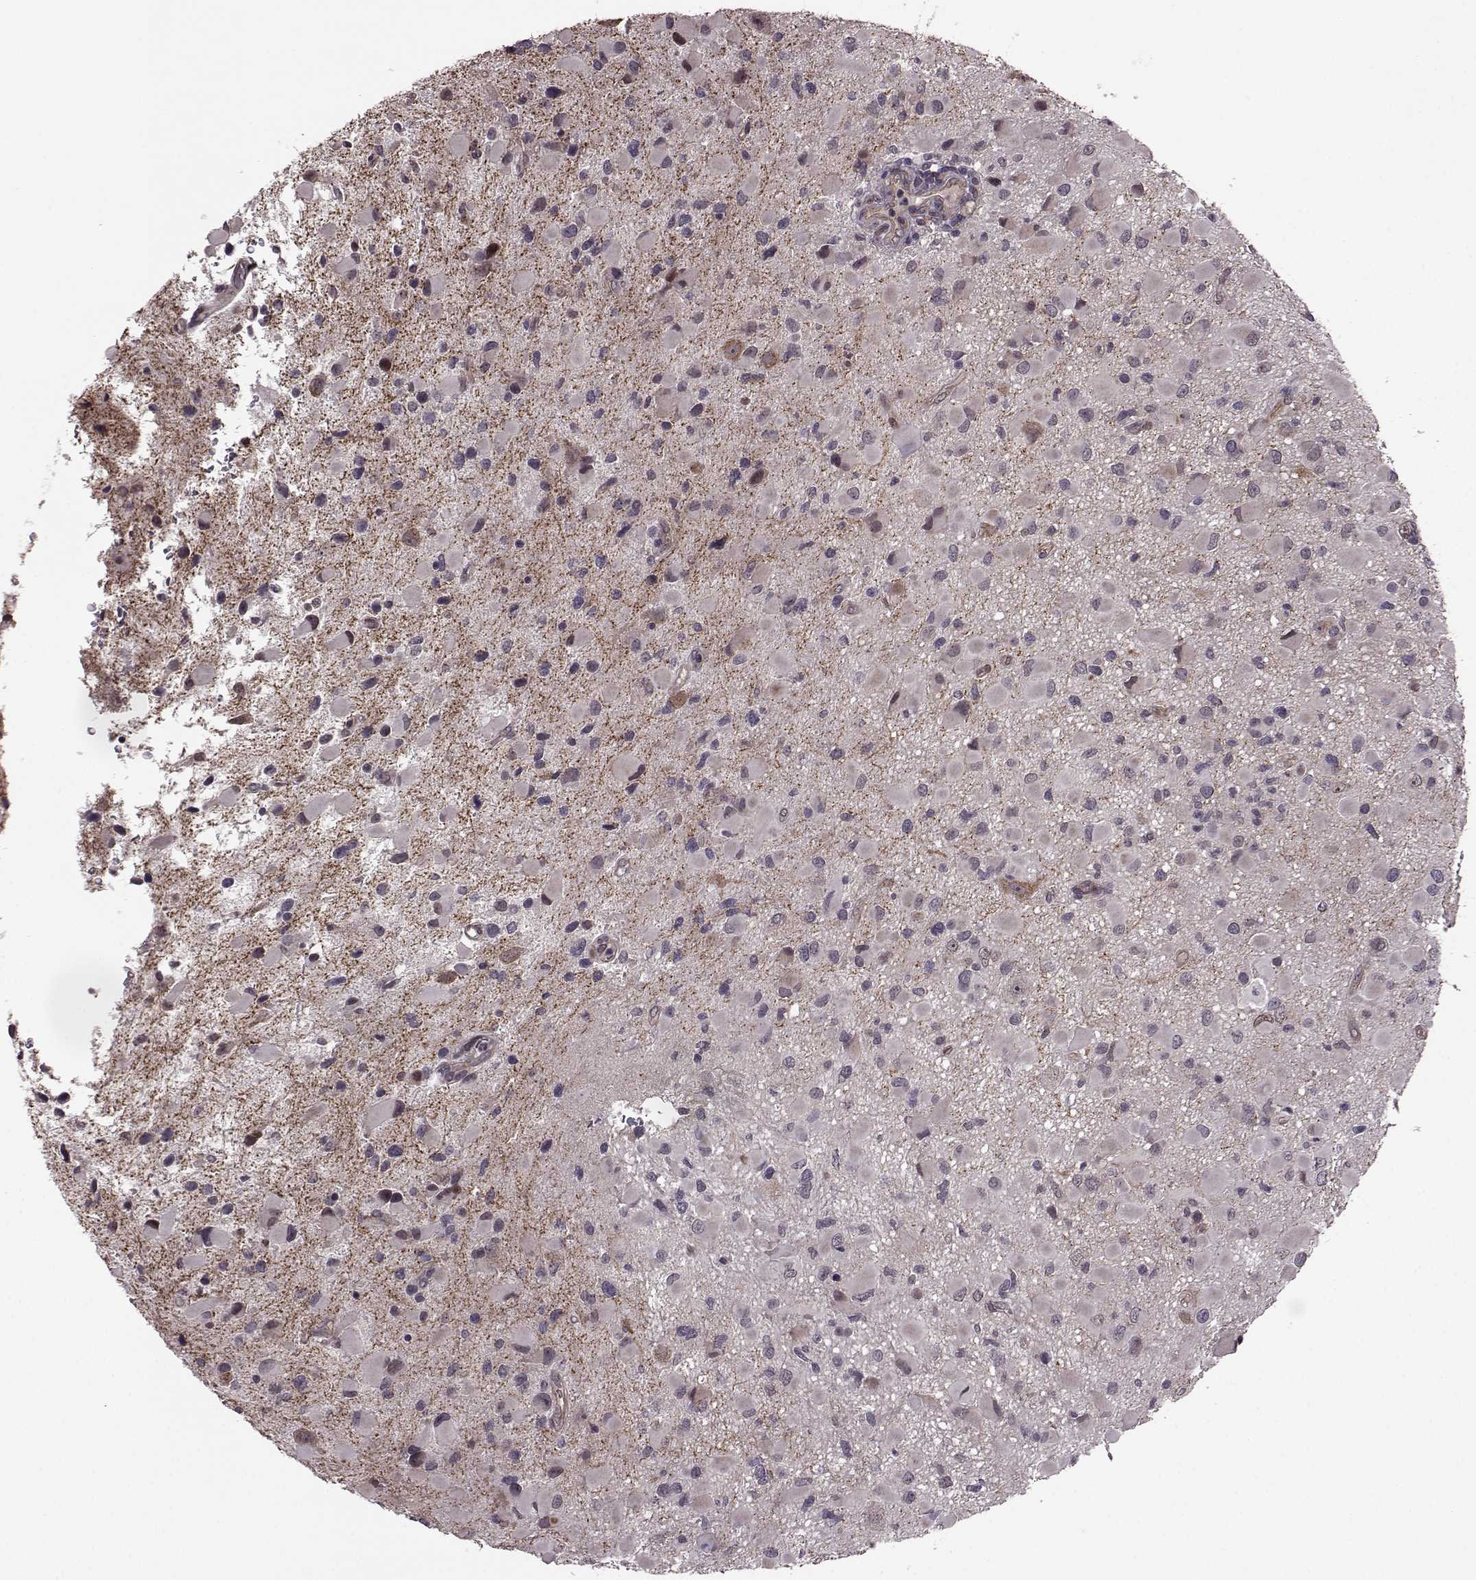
{"staining": {"intensity": "negative", "quantity": "none", "location": "none"}, "tissue": "glioma", "cell_type": "Tumor cells", "image_type": "cancer", "snomed": [{"axis": "morphology", "description": "Glioma, malignant, Low grade"}, {"axis": "topography", "description": "Brain"}], "caption": "There is no significant expression in tumor cells of malignant low-grade glioma.", "gene": "SYNPO", "patient": {"sex": "female", "age": 32}}